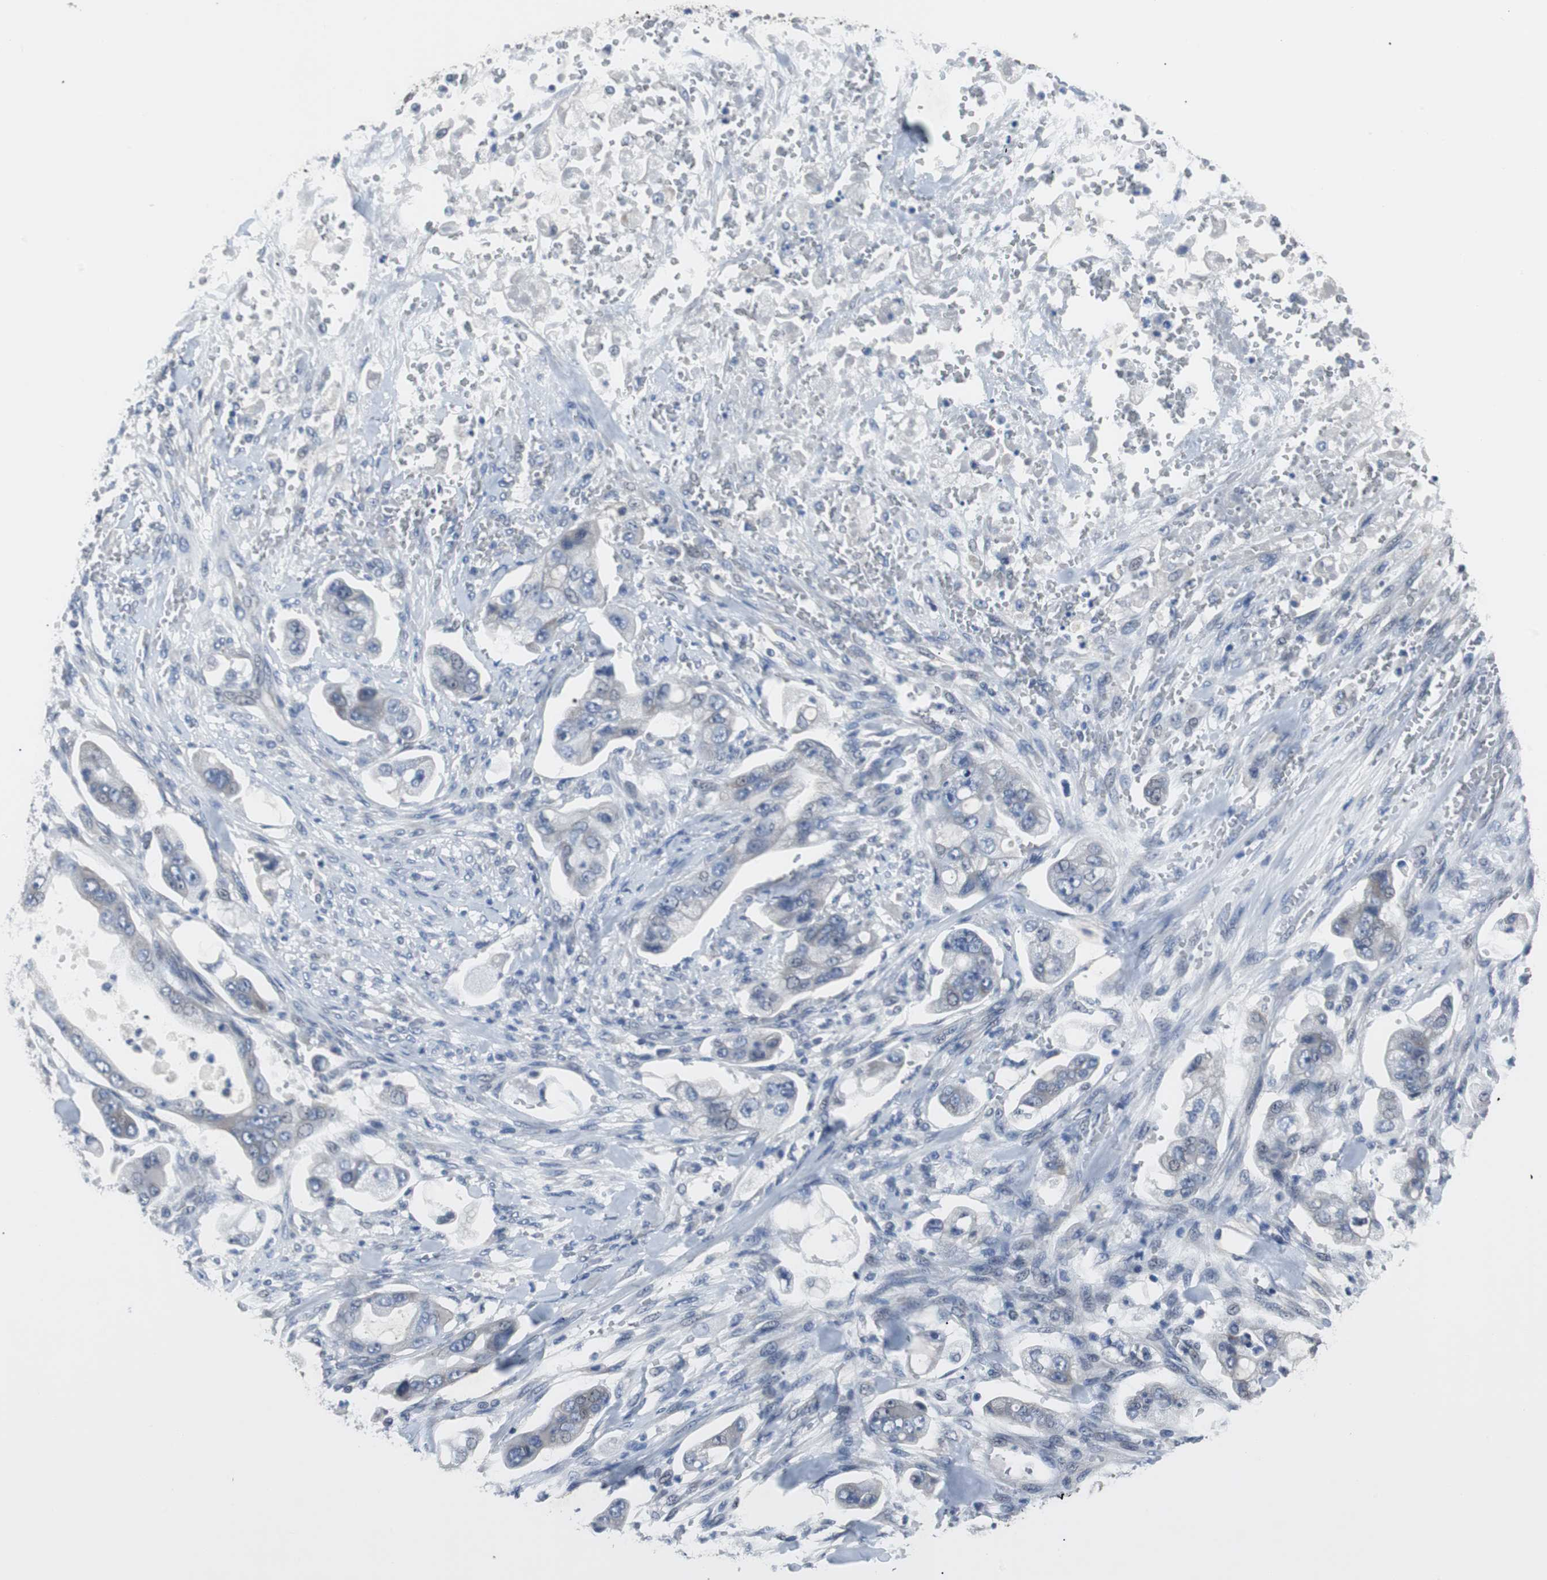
{"staining": {"intensity": "negative", "quantity": "none", "location": "none"}, "tissue": "stomach cancer", "cell_type": "Tumor cells", "image_type": "cancer", "snomed": [{"axis": "morphology", "description": "Adenocarcinoma, NOS"}, {"axis": "topography", "description": "Stomach"}], "caption": "DAB (3,3'-diaminobenzidine) immunohistochemical staining of stomach cancer (adenocarcinoma) displays no significant staining in tumor cells.", "gene": "TP63", "patient": {"sex": "male", "age": 62}}